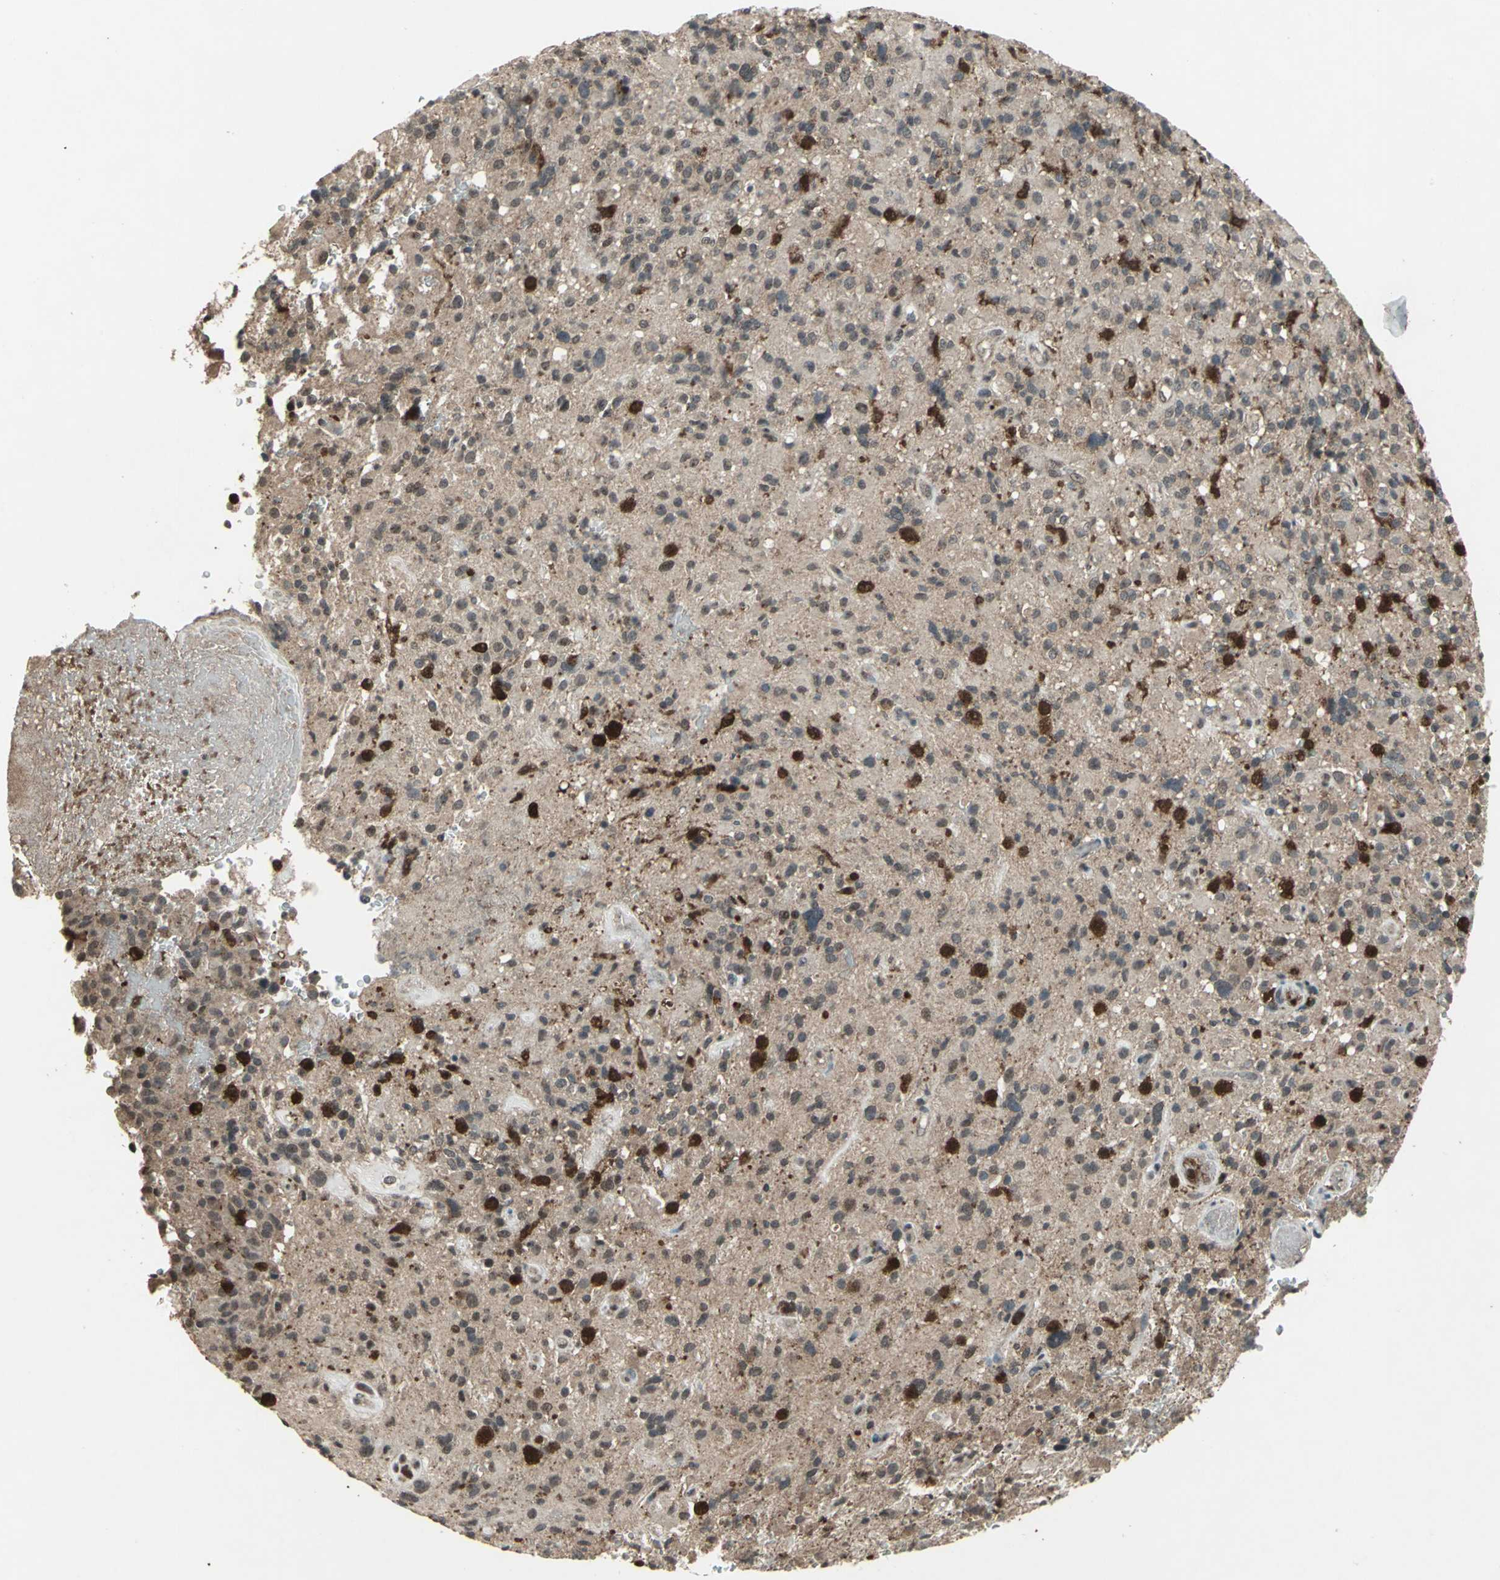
{"staining": {"intensity": "negative", "quantity": "none", "location": "none"}, "tissue": "glioma", "cell_type": "Tumor cells", "image_type": "cancer", "snomed": [{"axis": "morphology", "description": "Glioma, malignant, High grade"}, {"axis": "topography", "description": "Brain"}], "caption": "Glioma was stained to show a protein in brown. There is no significant expression in tumor cells.", "gene": "PYCARD", "patient": {"sex": "male", "age": 71}}